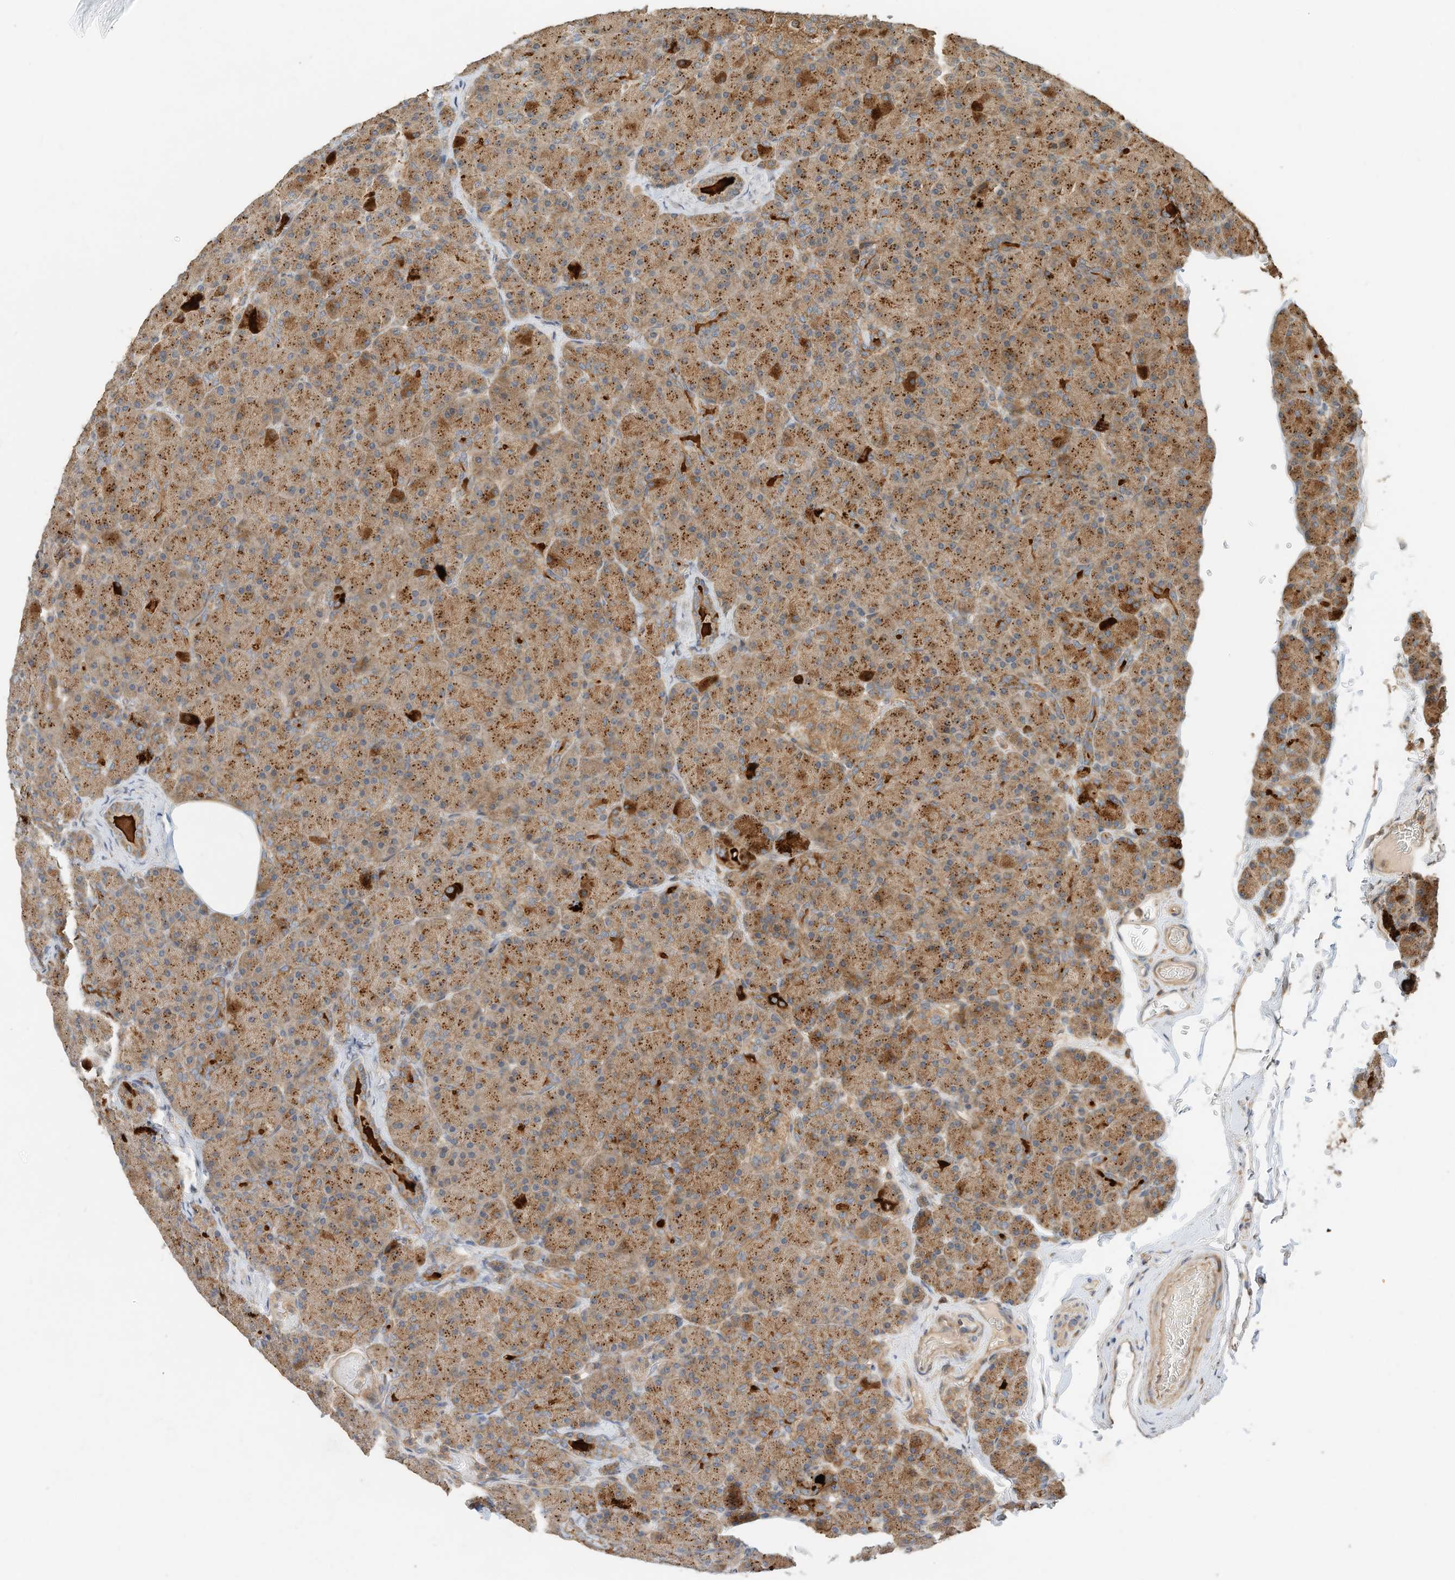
{"staining": {"intensity": "moderate", "quantity": ">75%", "location": "cytoplasmic/membranous"}, "tissue": "pancreas", "cell_type": "Exocrine glandular cells", "image_type": "normal", "snomed": [{"axis": "morphology", "description": "Normal tissue, NOS"}, {"axis": "topography", "description": "Pancreas"}], "caption": "Pancreas stained with immunohistochemistry (IHC) displays moderate cytoplasmic/membranous positivity in about >75% of exocrine glandular cells. The protein is shown in brown color, while the nuclei are stained blue.", "gene": "CPAMD8", "patient": {"sex": "female", "age": 43}}